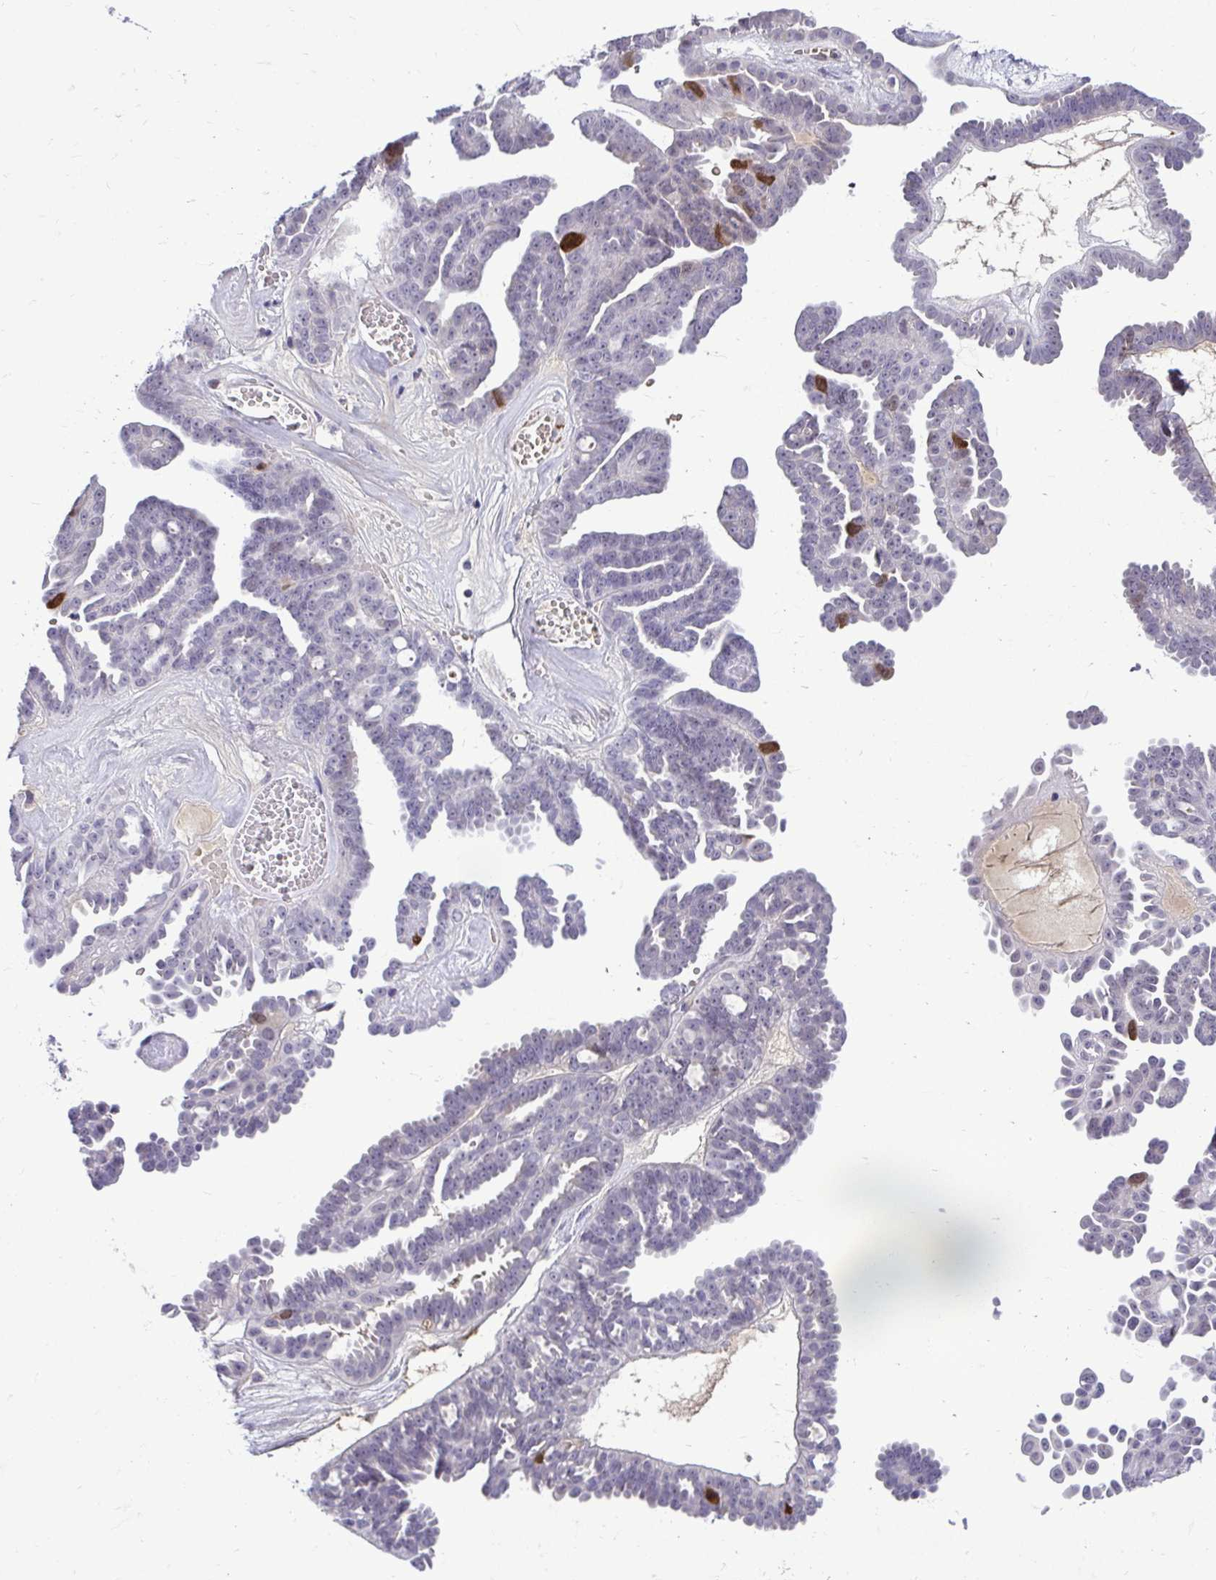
{"staining": {"intensity": "strong", "quantity": "<25%", "location": "cytoplasmic/membranous,nuclear"}, "tissue": "ovarian cancer", "cell_type": "Tumor cells", "image_type": "cancer", "snomed": [{"axis": "morphology", "description": "Cystadenocarcinoma, serous, NOS"}, {"axis": "topography", "description": "Ovary"}], "caption": "Serous cystadenocarcinoma (ovarian) tissue exhibits strong cytoplasmic/membranous and nuclear staining in approximately <25% of tumor cells (DAB = brown stain, brightfield microscopy at high magnification).", "gene": "CDC20", "patient": {"sex": "female", "age": 71}}